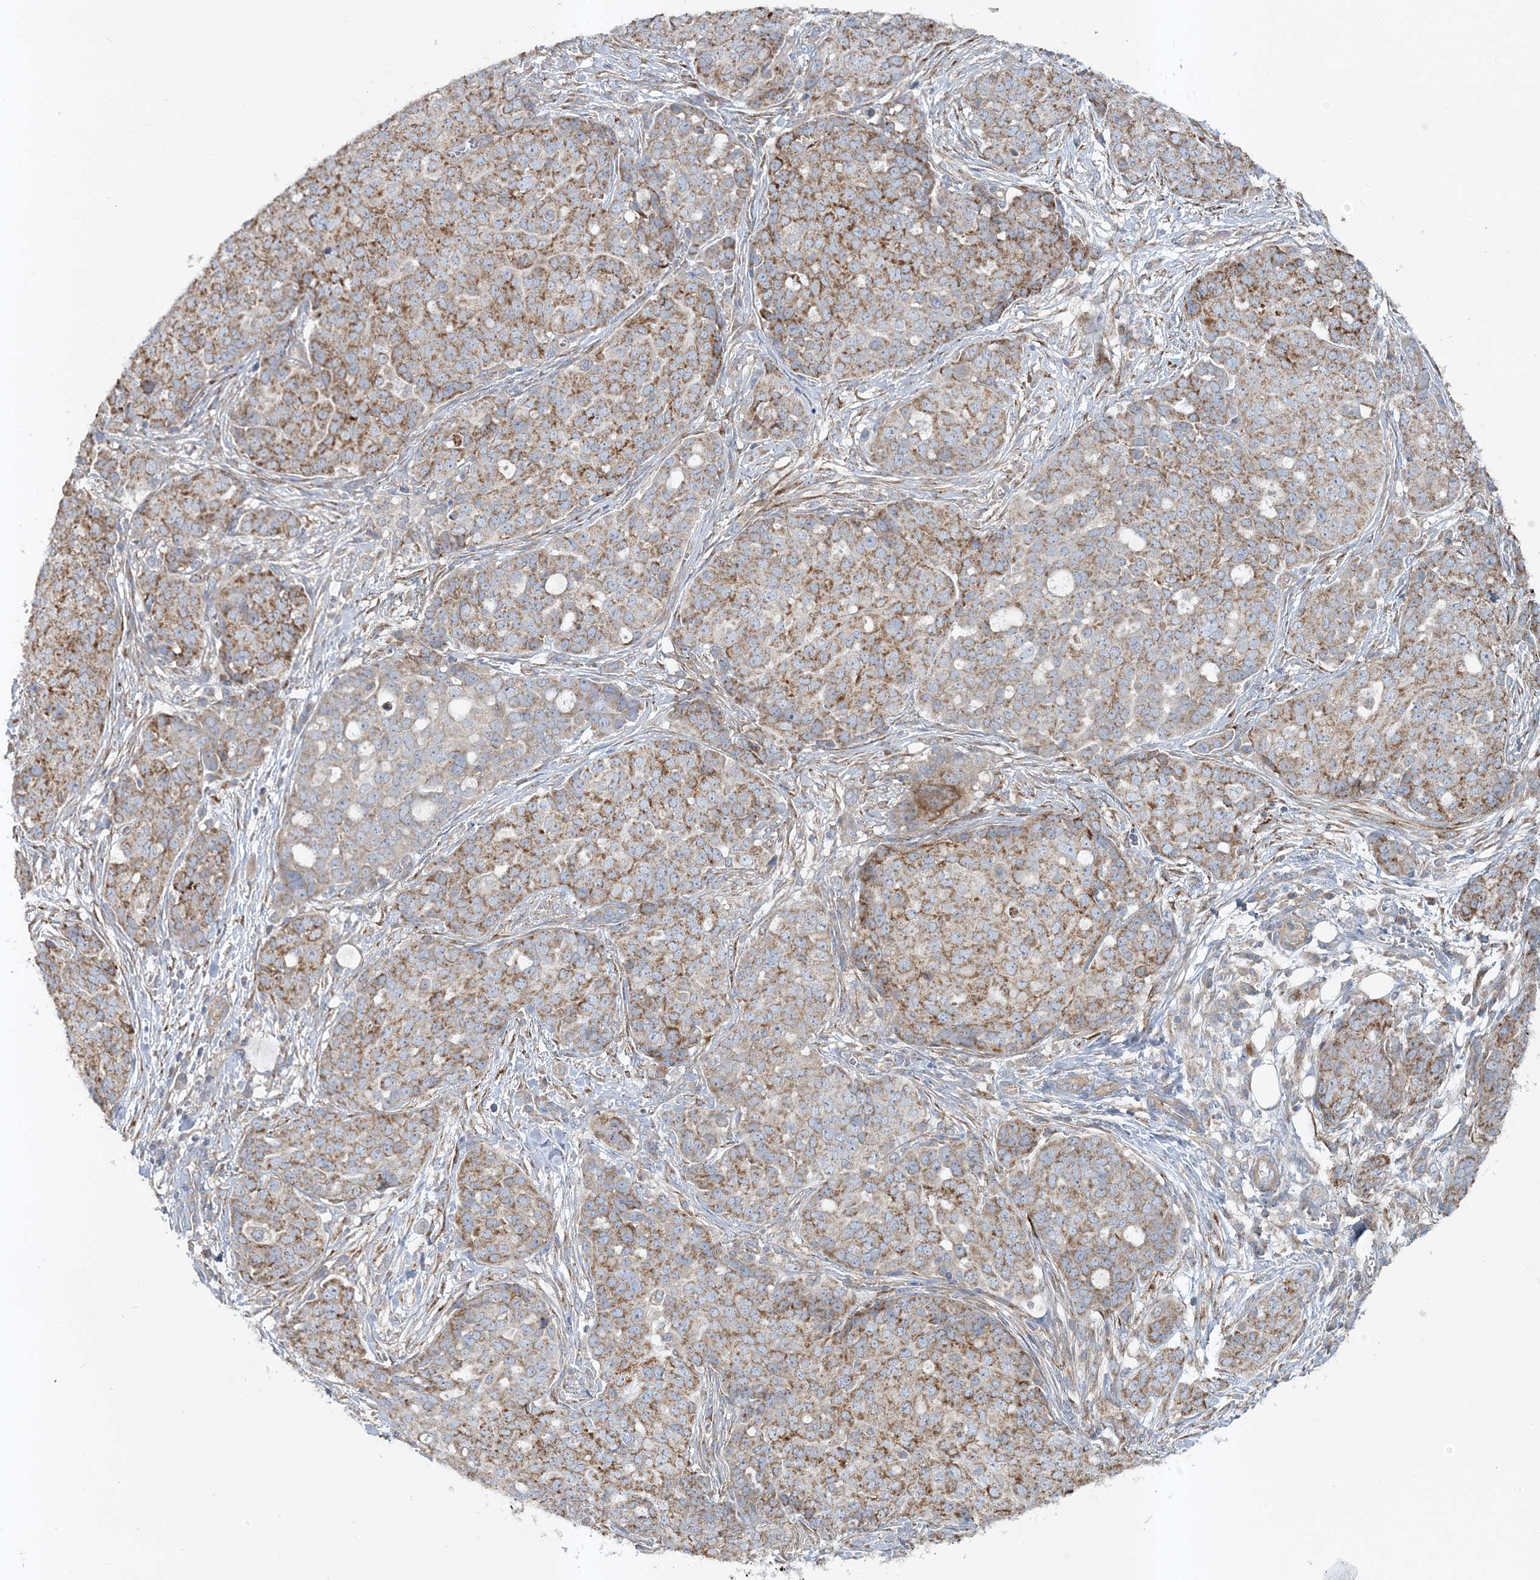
{"staining": {"intensity": "moderate", "quantity": ">75%", "location": "cytoplasmic/membranous"}, "tissue": "ovarian cancer", "cell_type": "Tumor cells", "image_type": "cancer", "snomed": [{"axis": "morphology", "description": "Cystadenocarcinoma, serous, NOS"}, {"axis": "topography", "description": "Soft tissue"}, {"axis": "topography", "description": "Ovary"}], "caption": "Brown immunohistochemical staining in human ovarian serous cystadenocarcinoma reveals moderate cytoplasmic/membranous staining in approximately >75% of tumor cells.", "gene": "LEXM", "patient": {"sex": "female", "age": 57}}